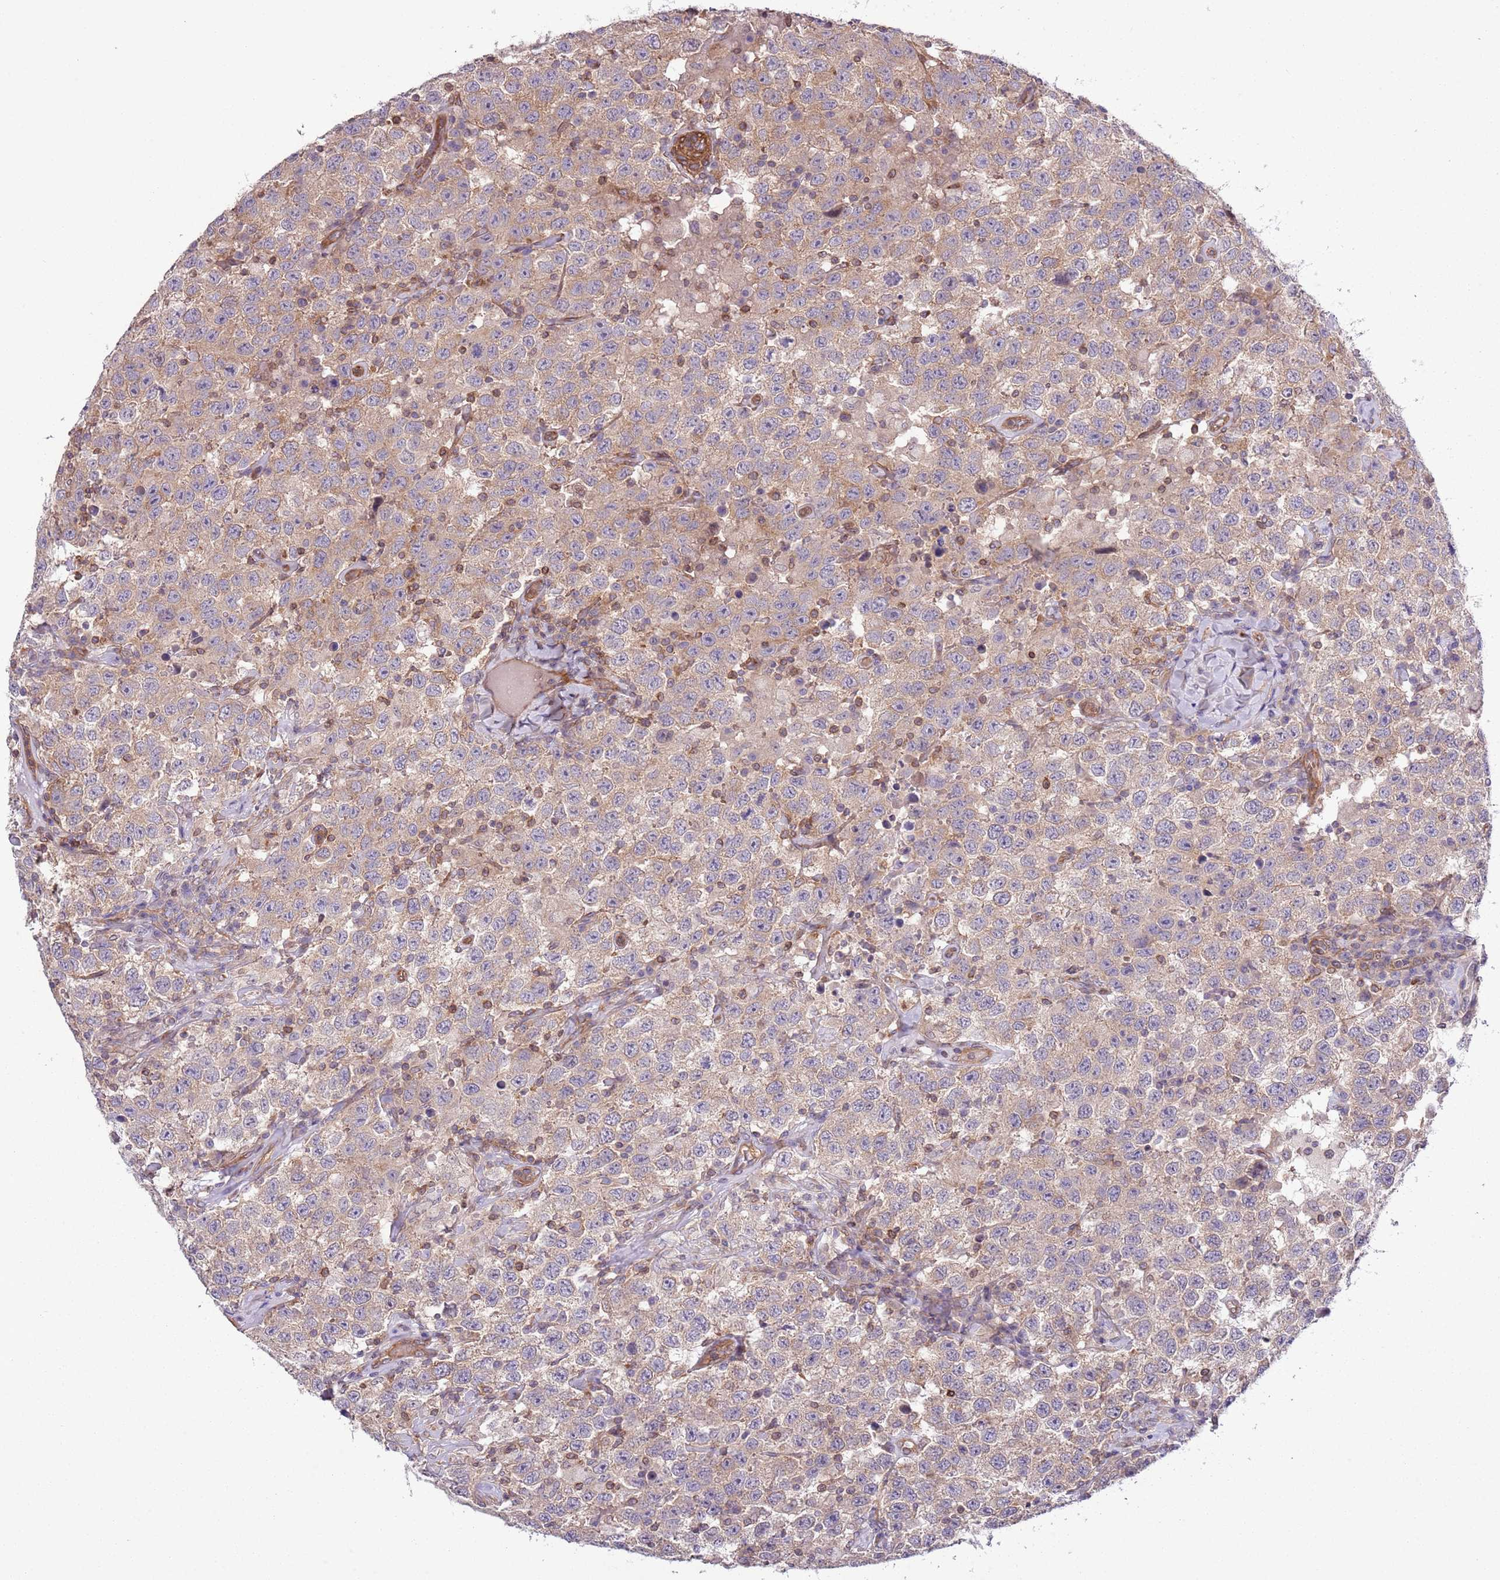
{"staining": {"intensity": "weak", "quantity": "25%-75%", "location": "cytoplasmic/membranous"}, "tissue": "testis cancer", "cell_type": "Tumor cells", "image_type": "cancer", "snomed": [{"axis": "morphology", "description": "Seminoma, NOS"}, {"axis": "topography", "description": "Testis"}], "caption": "Seminoma (testis) stained for a protein demonstrates weak cytoplasmic/membranous positivity in tumor cells. Ihc stains the protein of interest in brown and the nuclei are stained blue.", "gene": "LPIN2", "patient": {"sex": "male", "age": 41}}